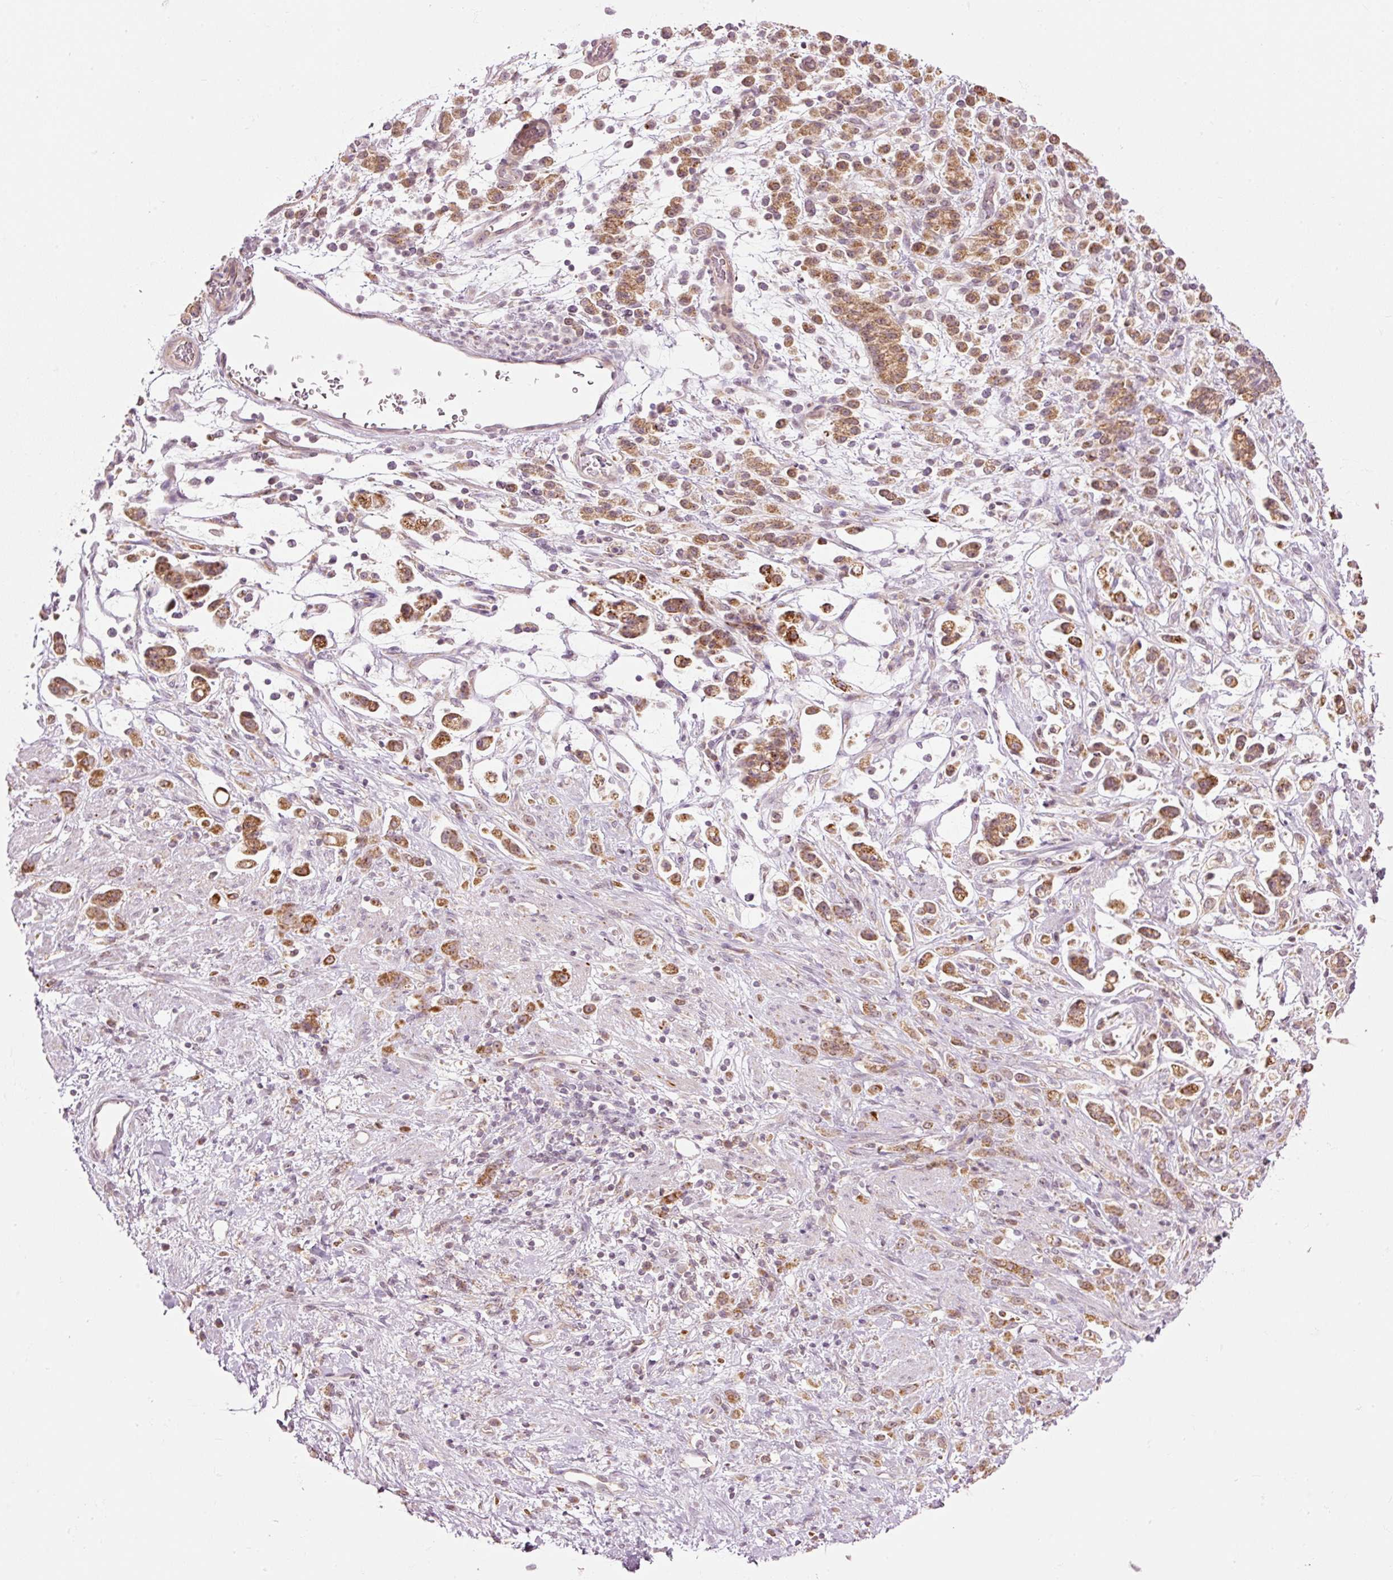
{"staining": {"intensity": "moderate", "quantity": ">75%", "location": "cytoplasmic/membranous"}, "tissue": "stomach cancer", "cell_type": "Tumor cells", "image_type": "cancer", "snomed": [{"axis": "morphology", "description": "Adenocarcinoma, NOS"}, {"axis": "topography", "description": "Stomach"}], "caption": "Immunohistochemical staining of human stomach adenocarcinoma reveals moderate cytoplasmic/membranous protein staining in approximately >75% of tumor cells.", "gene": "CDC20B", "patient": {"sex": "female", "age": 60}}